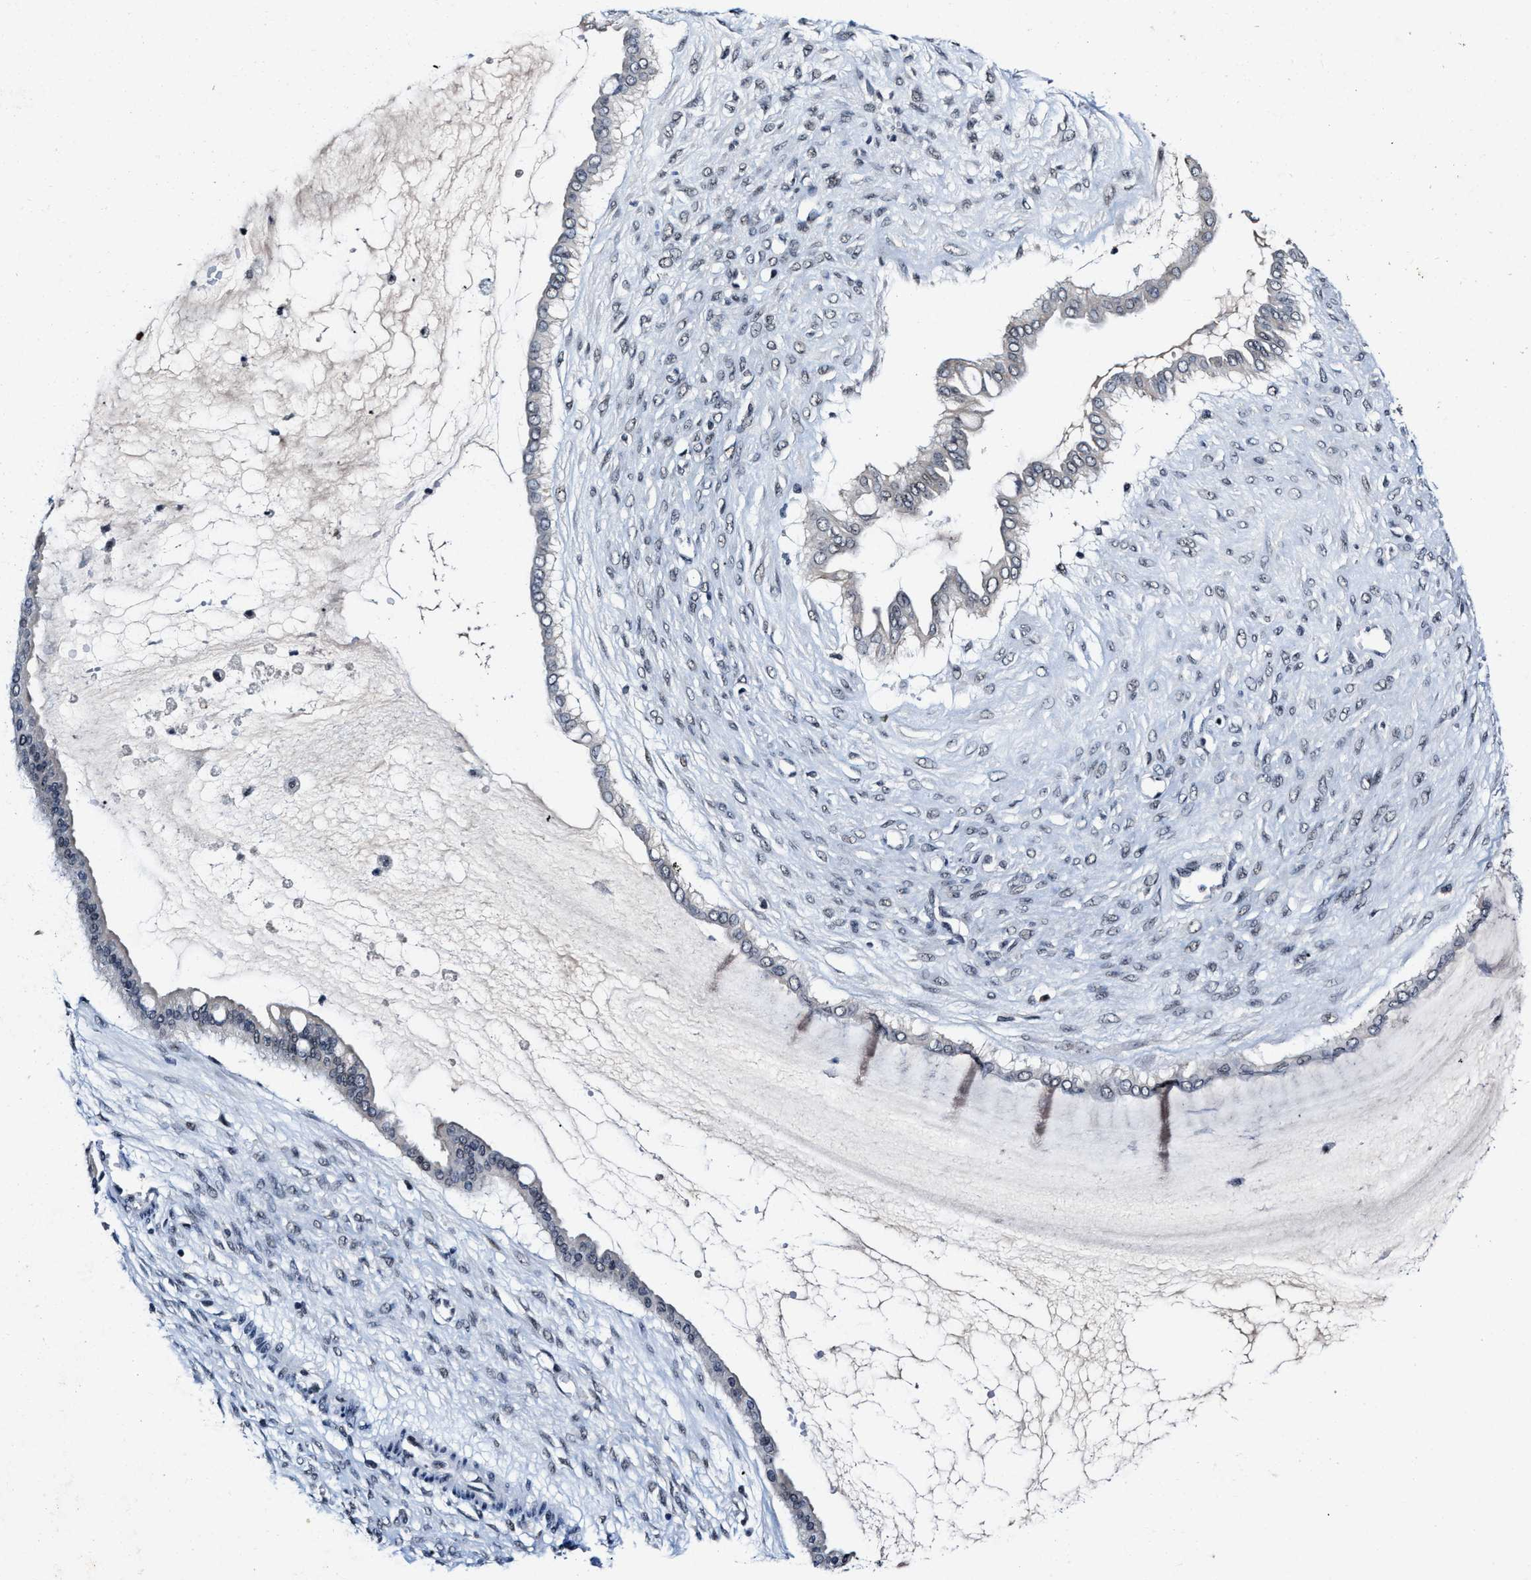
{"staining": {"intensity": "weak", "quantity": "<25%", "location": "nuclear"}, "tissue": "ovarian cancer", "cell_type": "Tumor cells", "image_type": "cancer", "snomed": [{"axis": "morphology", "description": "Cystadenocarcinoma, mucinous, NOS"}, {"axis": "topography", "description": "Ovary"}], "caption": "This is an immunohistochemistry image of ovarian cancer (mucinous cystadenocarcinoma). There is no expression in tumor cells.", "gene": "INIP", "patient": {"sex": "female", "age": 73}}